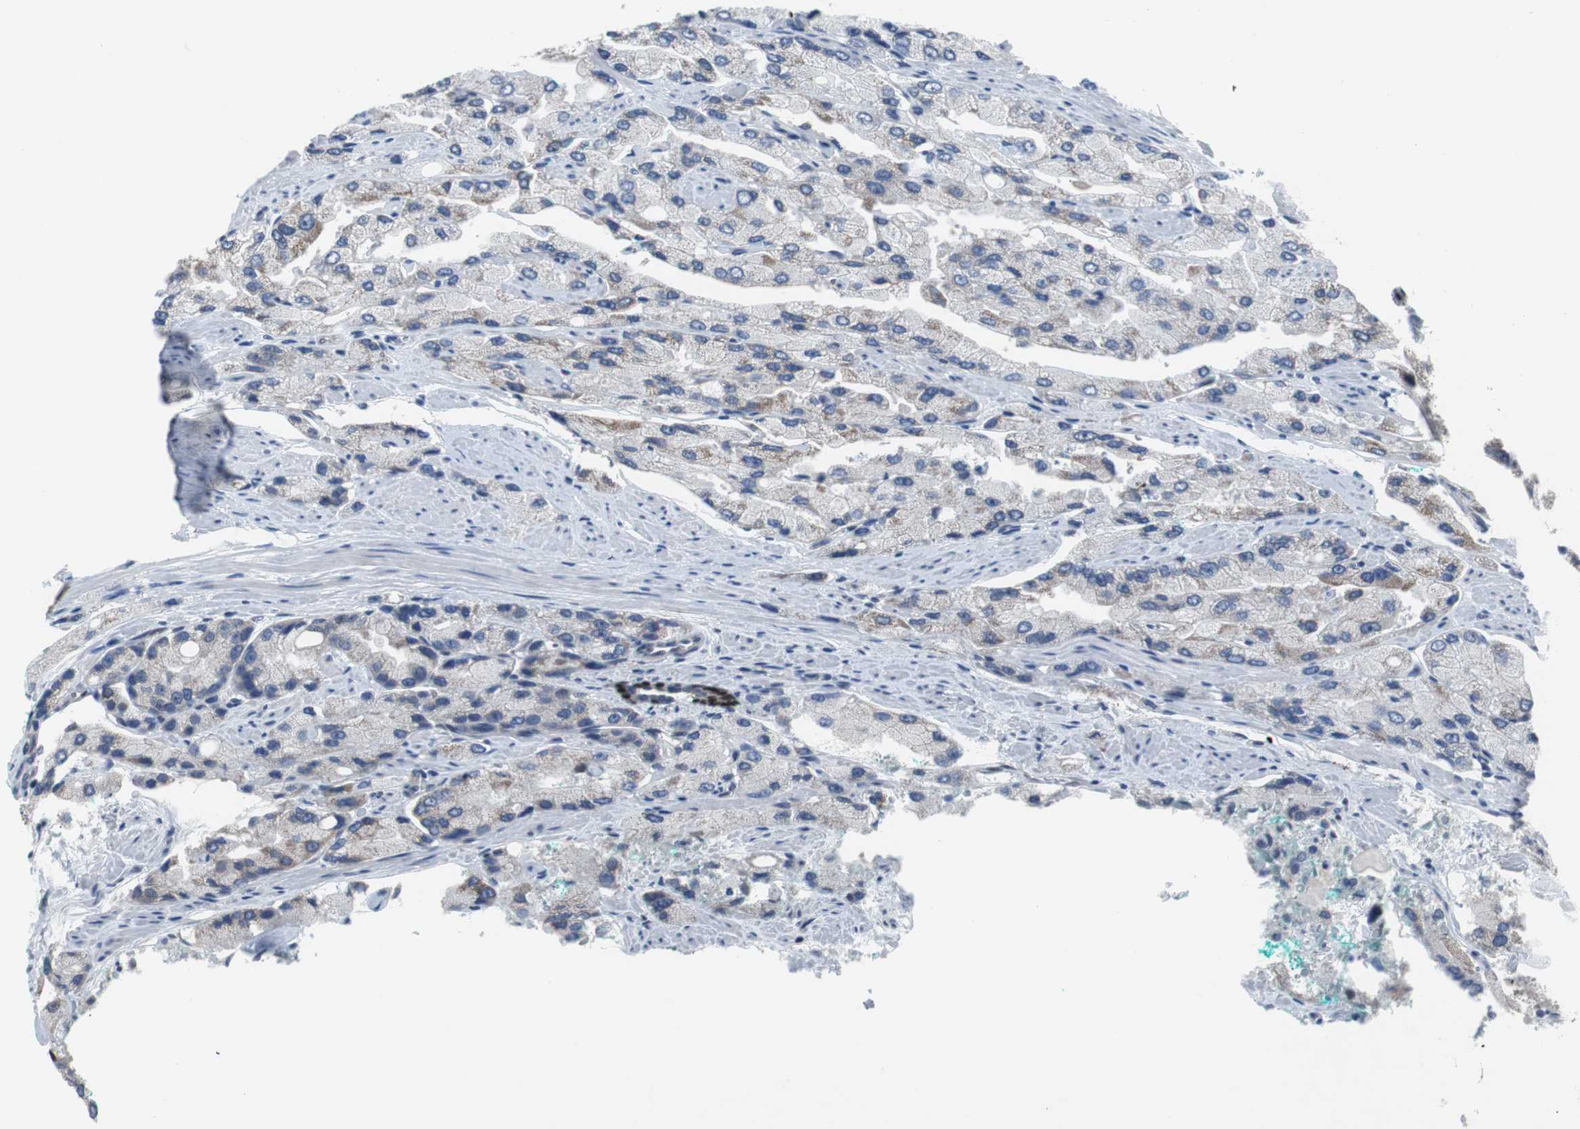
{"staining": {"intensity": "weak", "quantity": "<25%", "location": "cytoplasmic/membranous"}, "tissue": "prostate cancer", "cell_type": "Tumor cells", "image_type": "cancer", "snomed": [{"axis": "morphology", "description": "Adenocarcinoma, High grade"}, {"axis": "topography", "description": "Prostate"}], "caption": "There is no significant expression in tumor cells of prostate cancer. Brightfield microscopy of immunohistochemistry stained with DAB (brown) and hematoxylin (blue), captured at high magnification.", "gene": "TP63", "patient": {"sex": "male", "age": 58}}